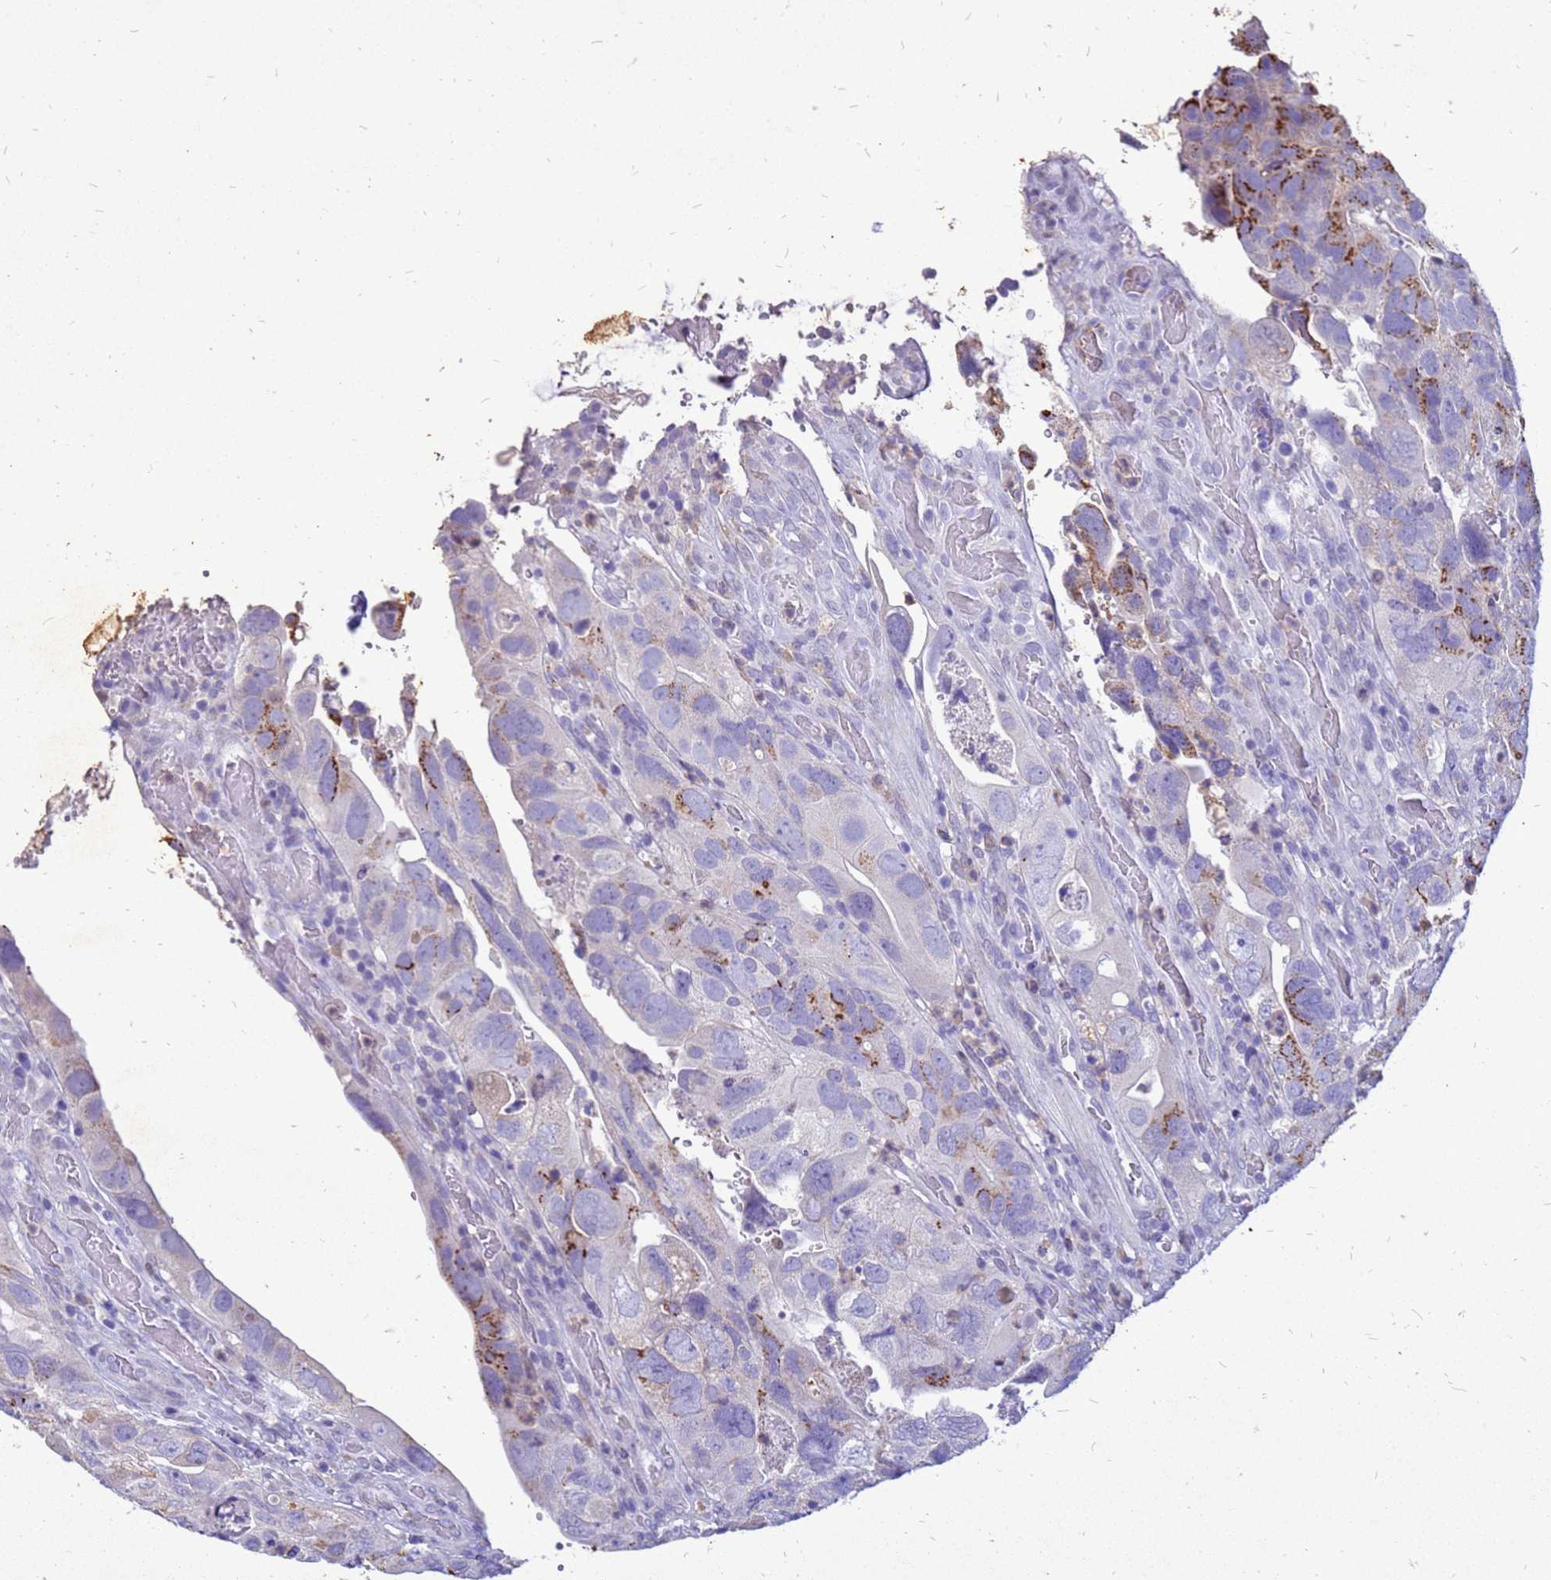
{"staining": {"intensity": "moderate", "quantity": "<25%", "location": "cytoplasmic/membranous"}, "tissue": "colorectal cancer", "cell_type": "Tumor cells", "image_type": "cancer", "snomed": [{"axis": "morphology", "description": "Adenocarcinoma, NOS"}, {"axis": "topography", "description": "Rectum"}], "caption": "Immunohistochemistry micrograph of neoplastic tissue: human colorectal adenocarcinoma stained using immunohistochemistry shows low levels of moderate protein expression localized specifically in the cytoplasmic/membranous of tumor cells, appearing as a cytoplasmic/membranous brown color.", "gene": "AKR1C1", "patient": {"sex": "male", "age": 63}}